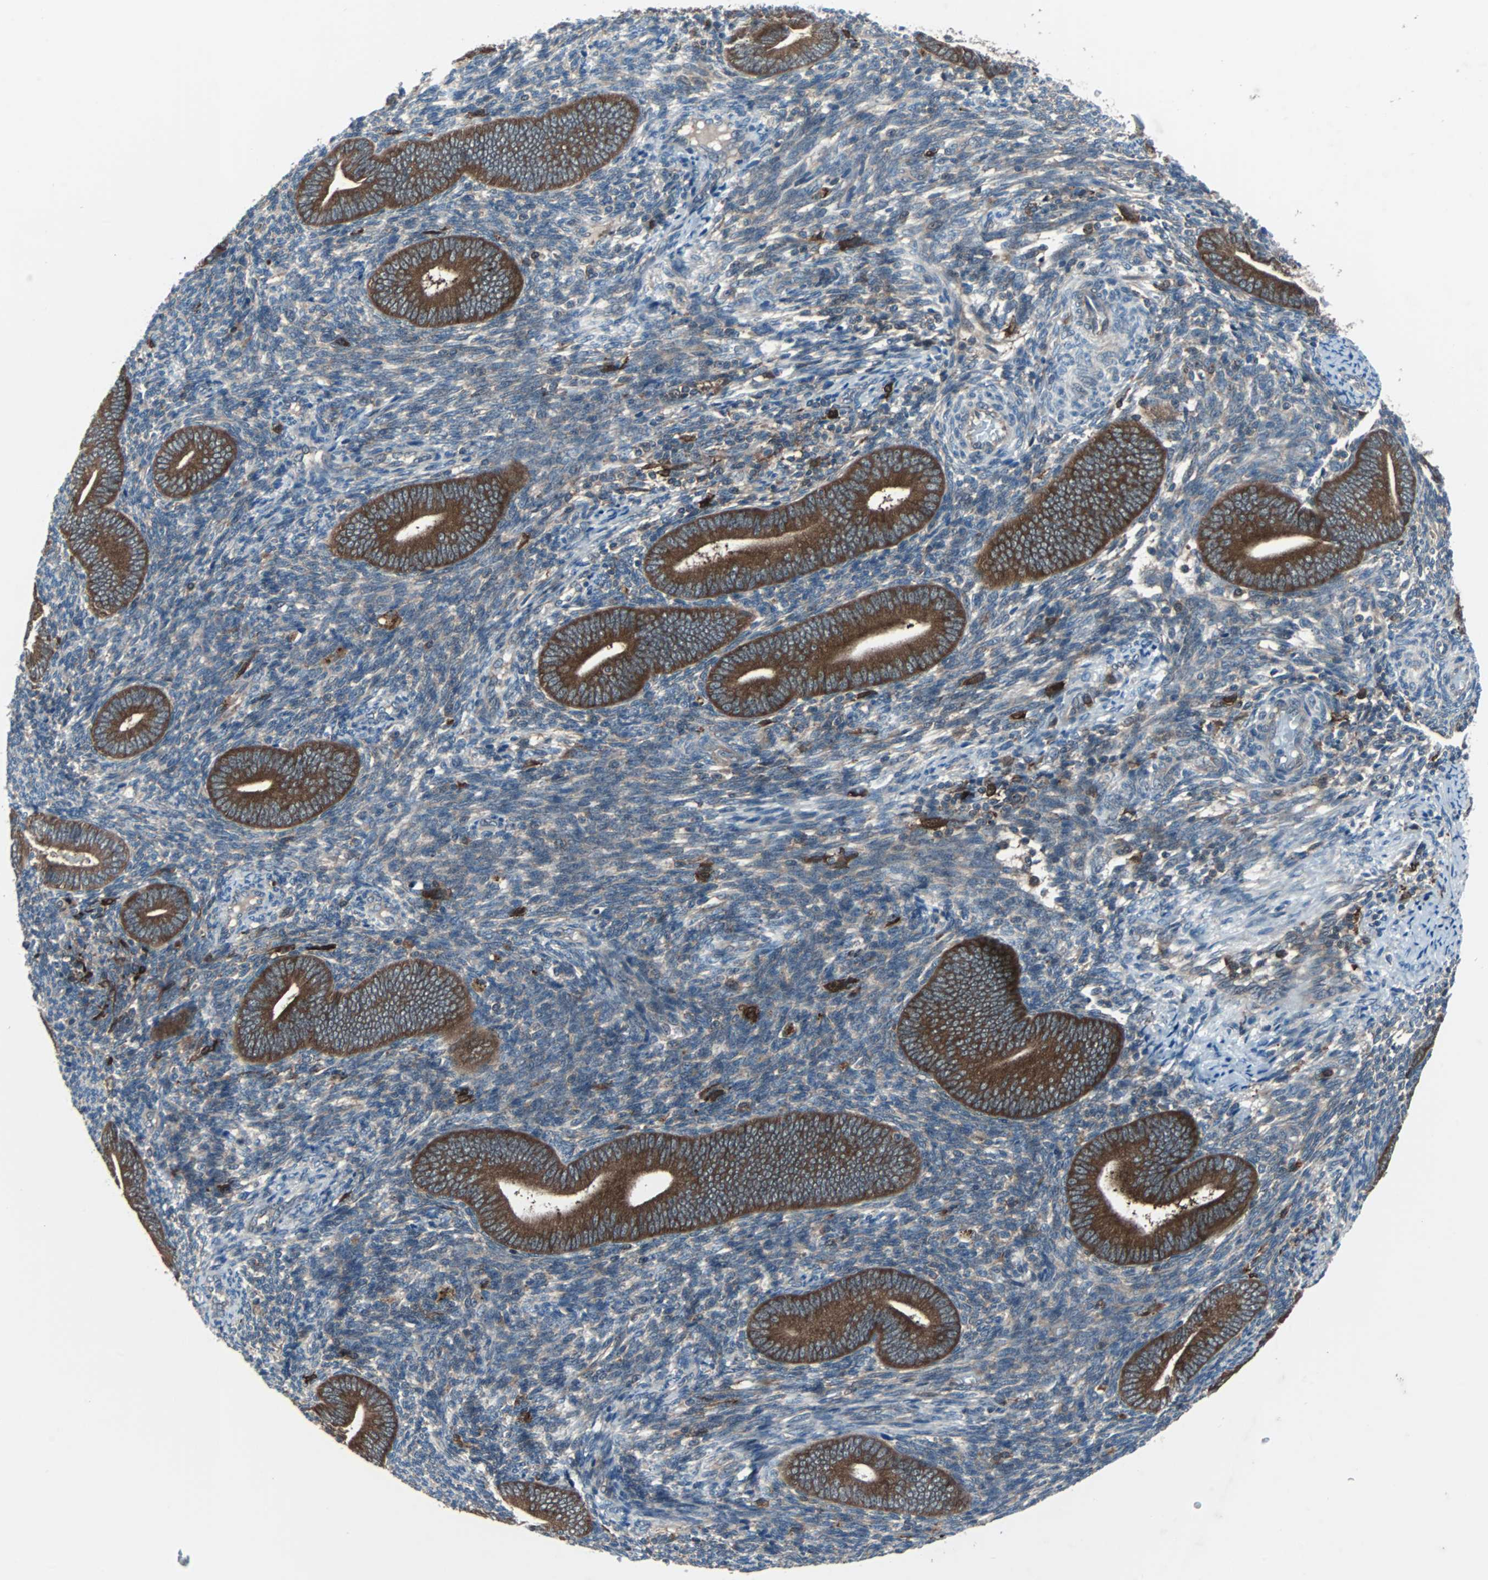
{"staining": {"intensity": "weak", "quantity": "25%-75%", "location": "cytoplasmic/membranous"}, "tissue": "endometrium", "cell_type": "Cells in endometrial stroma", "image_type": "normal", "snomed": [{"axis": "morphology", "description": "Normal tissue, NOS"}, {"axis": "topography", "description": "Uterus"}, {"axis": "topography", "description": "Endometrium"}], "caption": "A brown stain labels weak cytoplasmic/membranous staining of a protein in cells in endometrial stroma of benign endometrium.", "gene": "PAK1", "patient": {"sex": "female", "age": 33}}